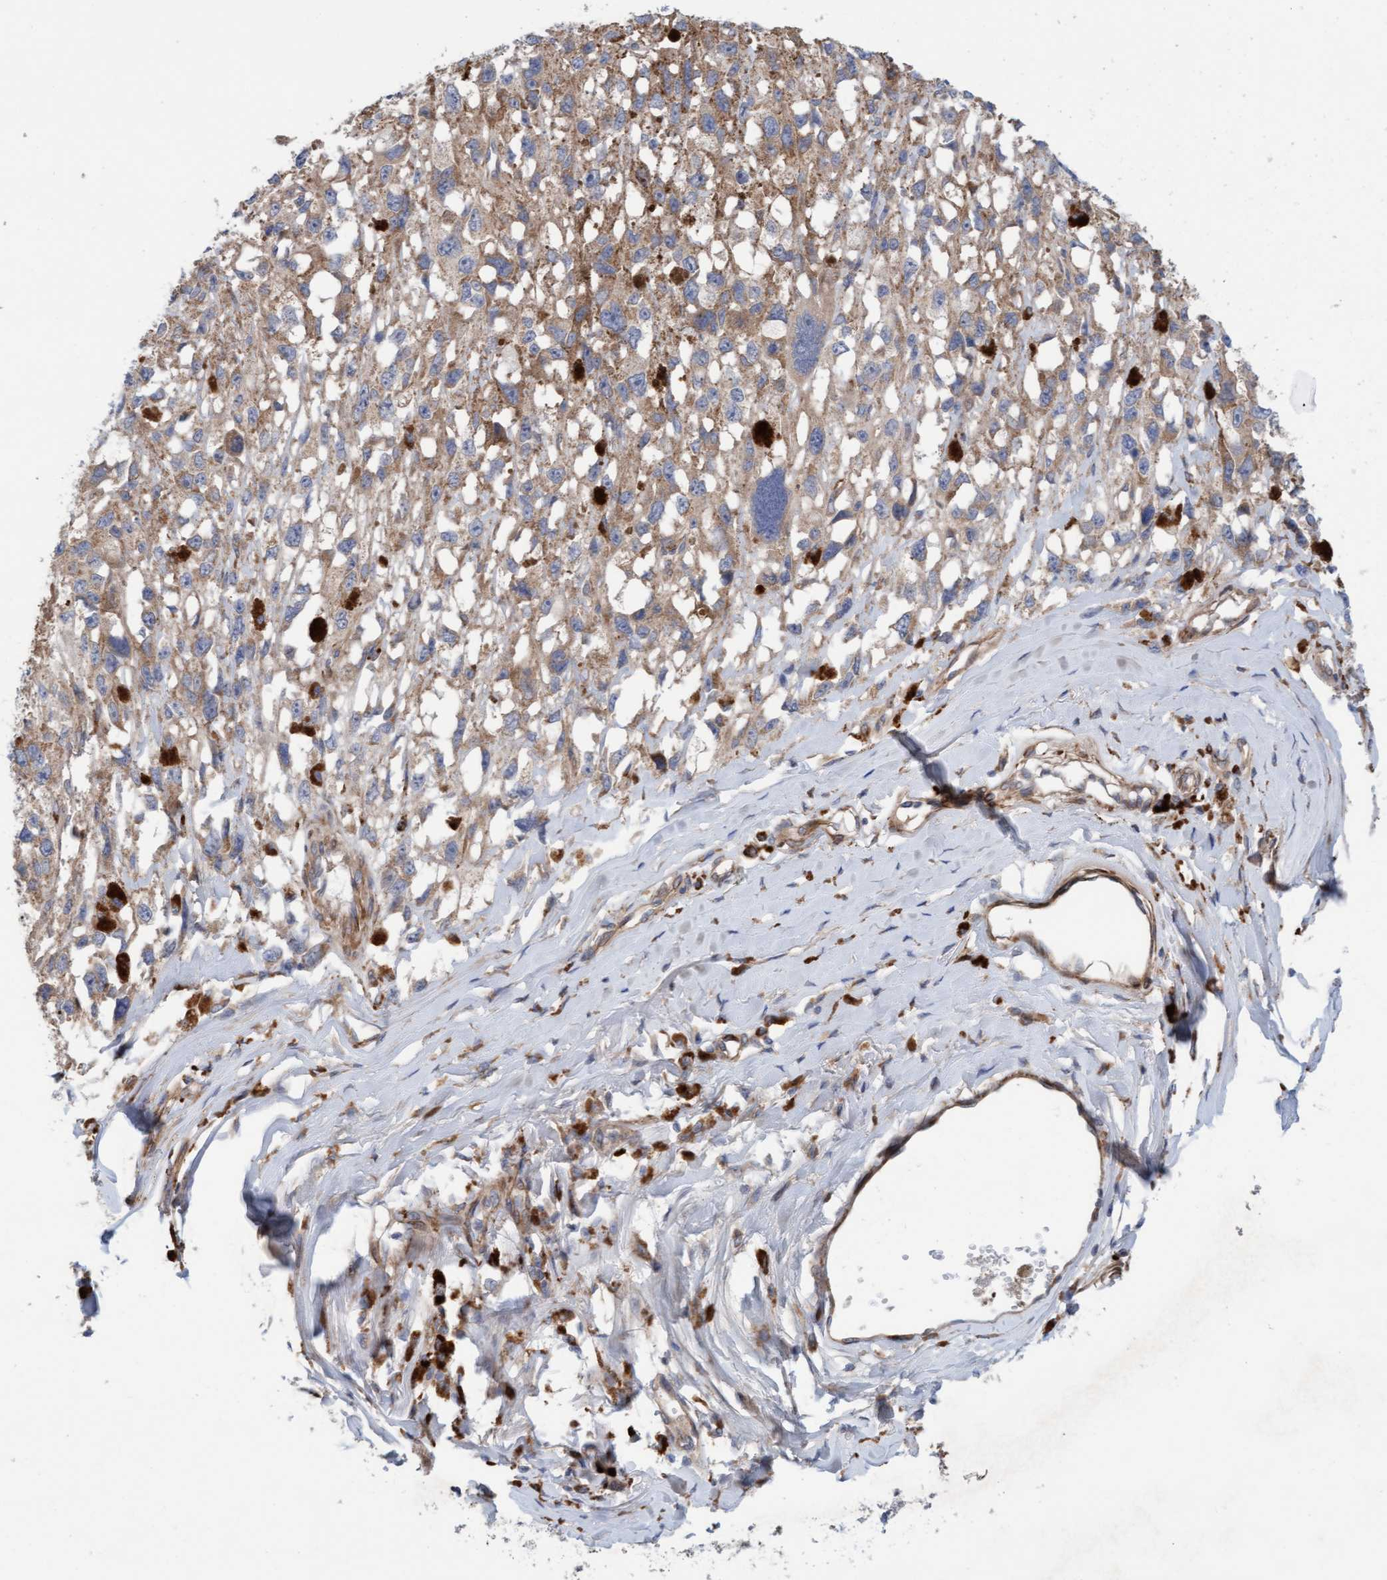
{"staining": {"intensity": "weak", "quantity": "25%-75%", "location": "cytoplasmic/membranous"}, "tissue": "melanoma", "cell_type": "Tumor cells", "image_type": "cancer", "snomed": [{"axis": "morphology", "description": "Malignant melanoma, Metastatic site"}, {"axis": "topography", "description": "Lymph node"}], "caption": "Melanoma stained with a brown dye displays weak cytoplasmic/membranous positive positivity in about 25%-75% of tumor cells.", "gene": "CDK5RAP3", "patient": {"sex": "male", "age": 59}}